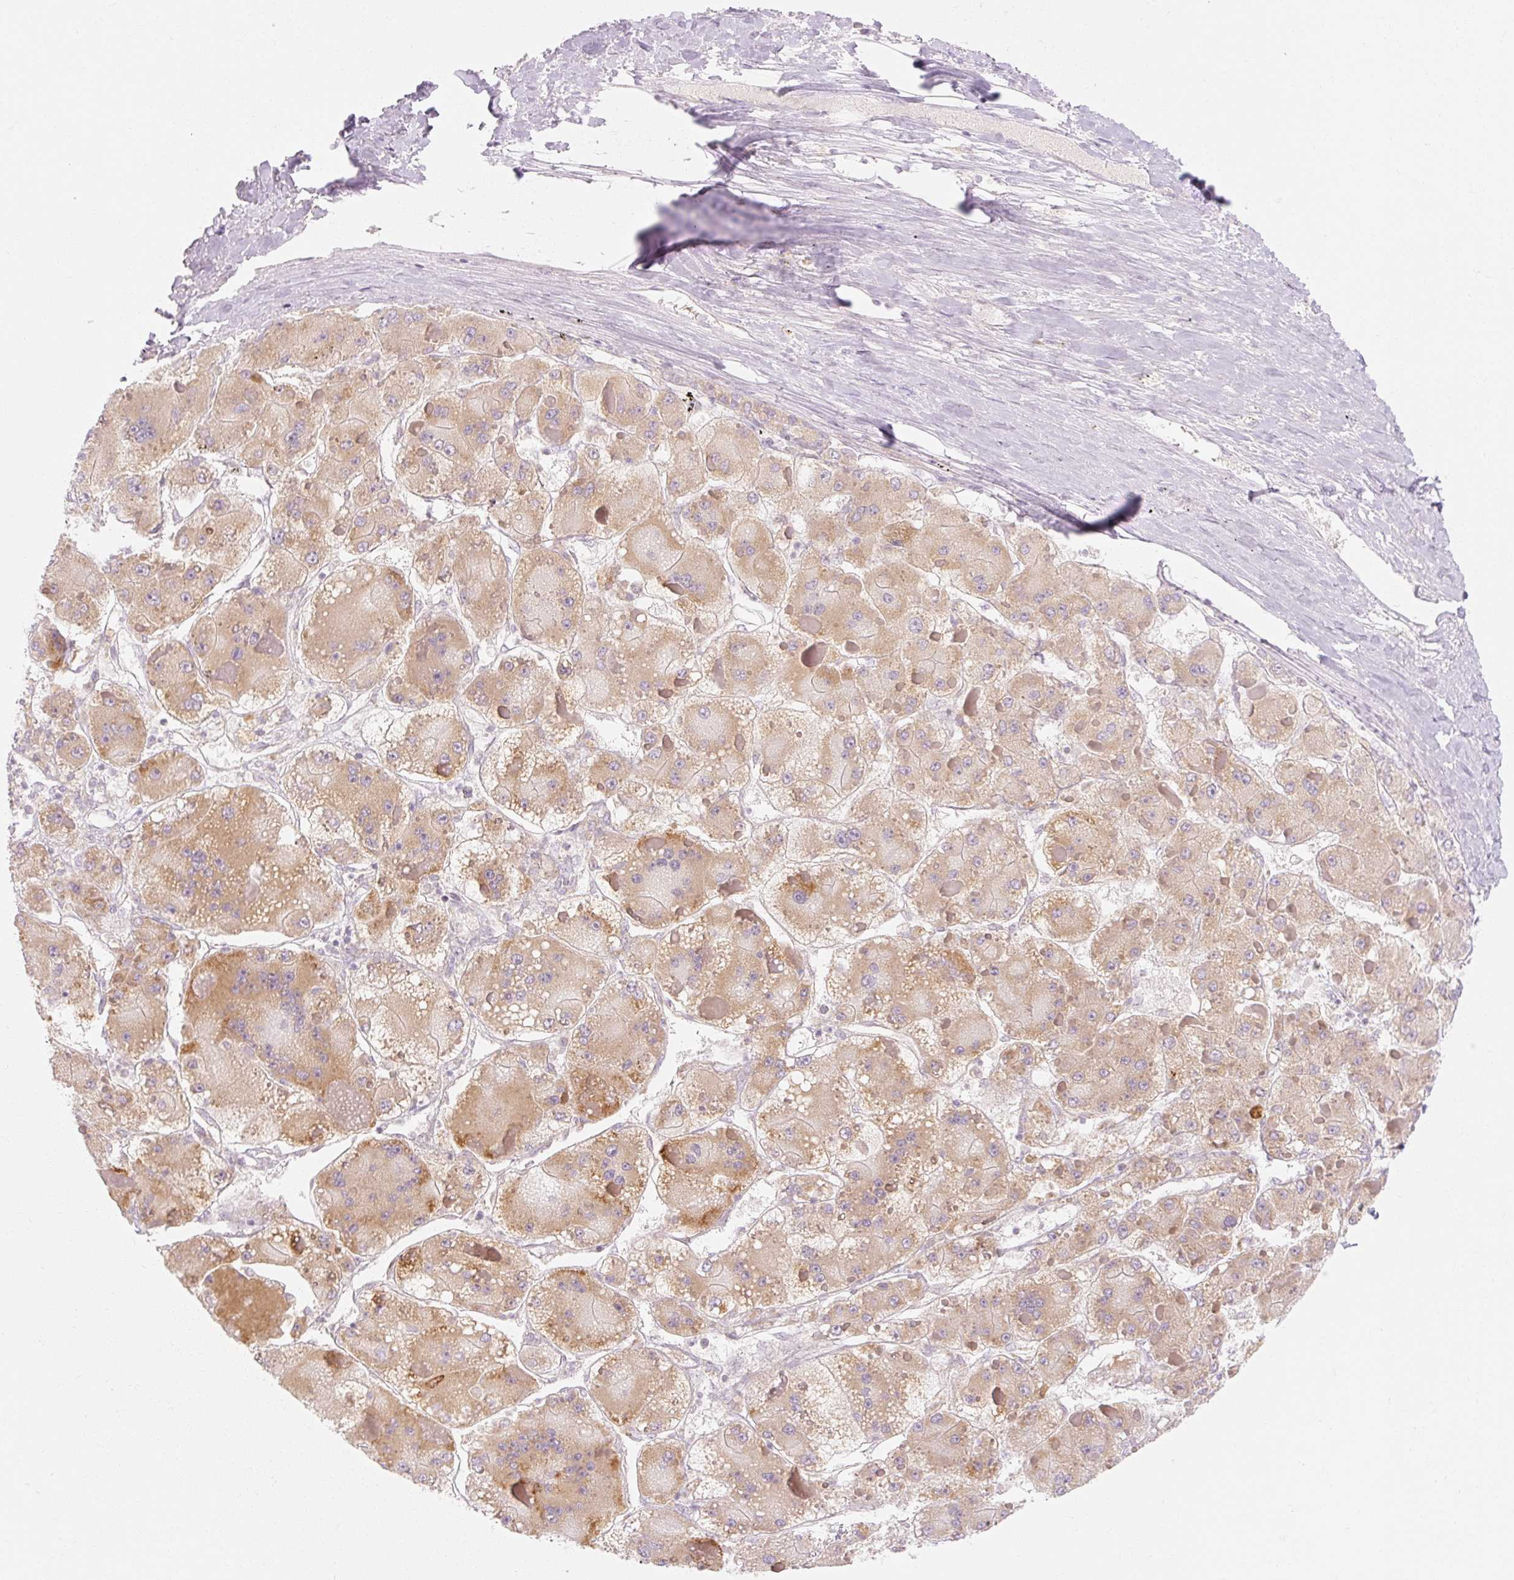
{"staining": {"intensity": "moderate", "quantity": ">75%", "location": "cytoplasmic/membranous"}, "tissue": "liver cancer", "cell_type": "Tumor cells", "image_type": "cancer", "snomed": [{"axis": "morphology", "description": "Carcinoma, Hepatocellular, NOS"}, {"axis": "topography", "description": "Liver"}], "caption": "Immunohistochemical staining of liver cancer shows medium levels of moderate cytoplasmic/membranous protein staining in approximately >75% of tumor cells.", "gene": "MYO1D", "patient": {"sex": "female", "age": 73}}